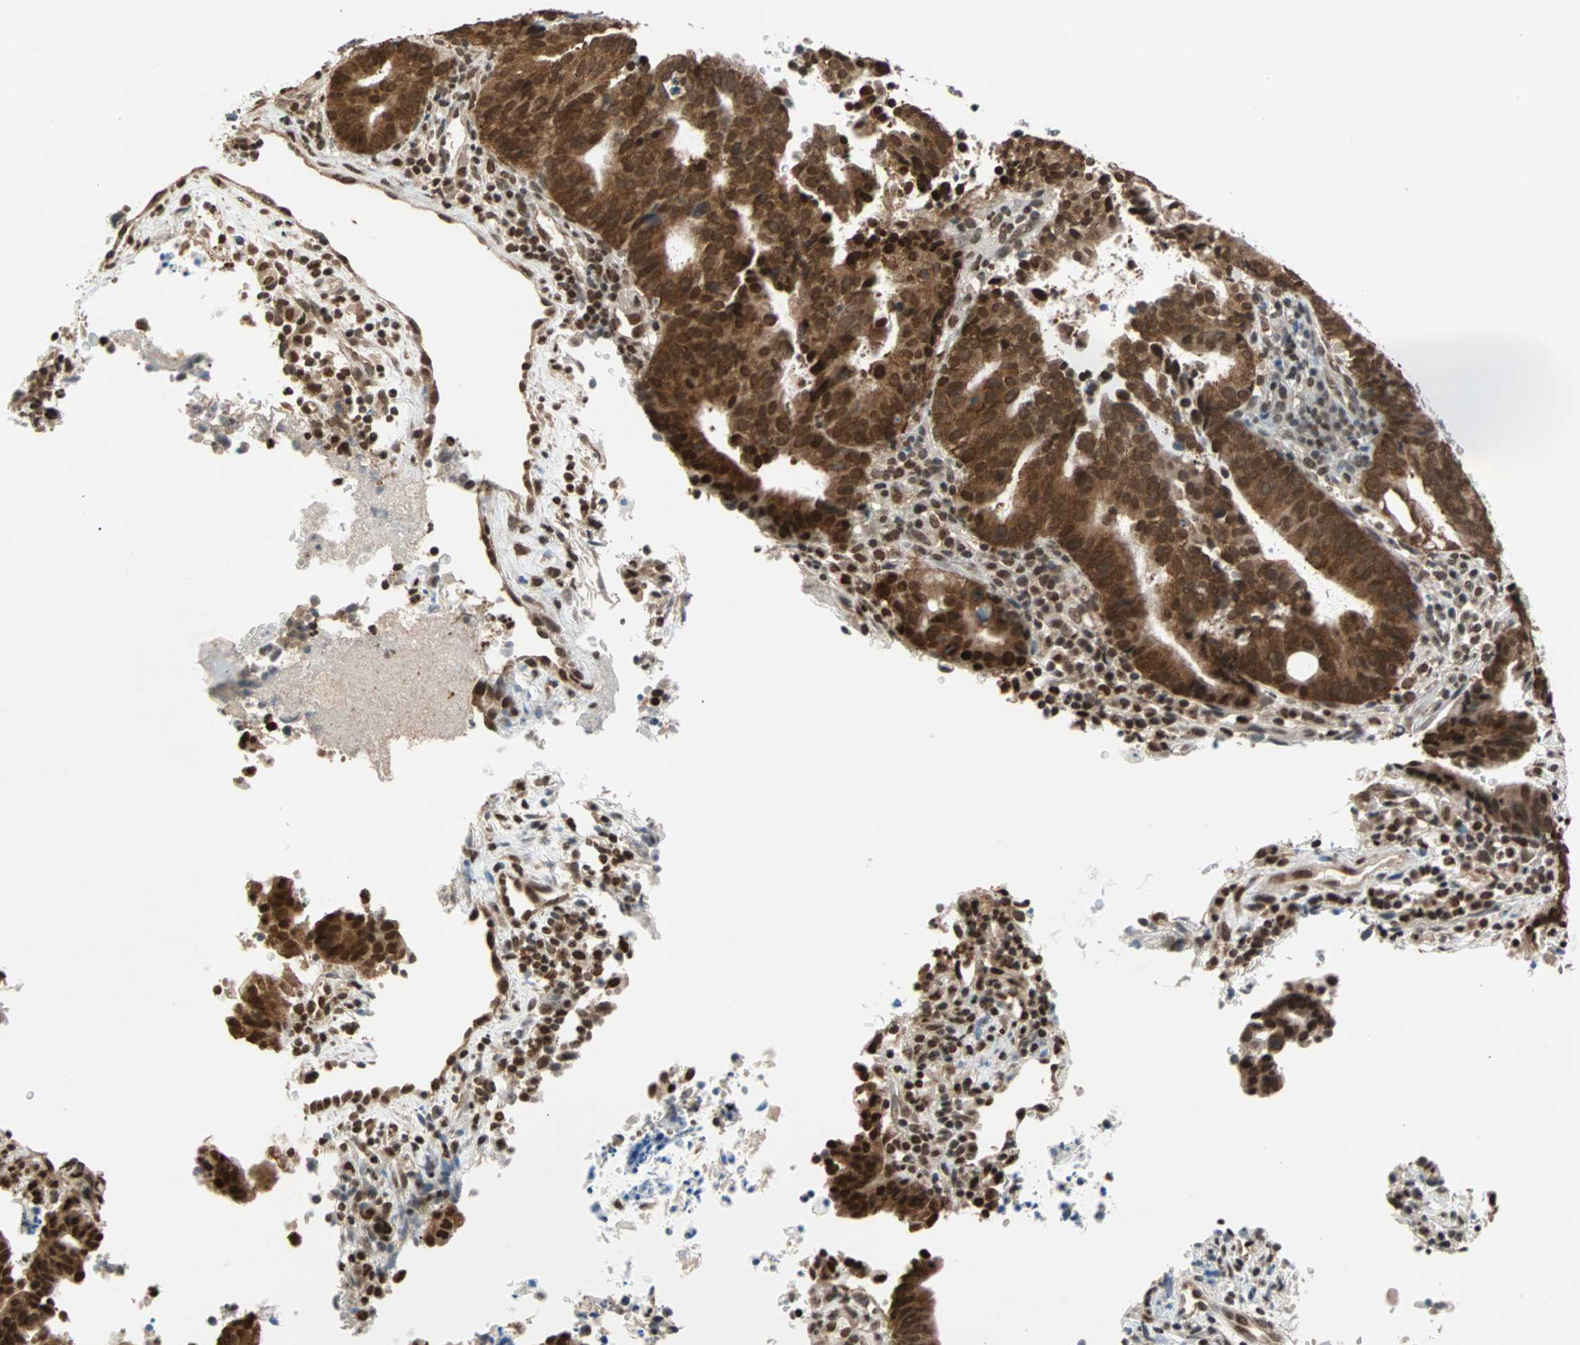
{"staining": {"intensity": "strong", "quantity": ">75%", "location": "cytoplasmic/membranous,nuclear"}, "tissue": "endometrial cancer", "cell_type": "Tumor cells", "image_type": "cancer", "snomed": [{"axis": "morphology", "description": "Adenocarcinoma, NOS"}, {"axis": "topography", "description": "Uterus"}], "caption": "Endometrial cancer stained with DAB (3,3'-diaminobenzidine) immunohistochemistry (IHC) exhibits high levels of strong cytoplasmic/membranous and nuclear staining in about >75% of tumor cells.", "gene": "DAZAP1", "patient": {"sex": "female", "age": 83}}